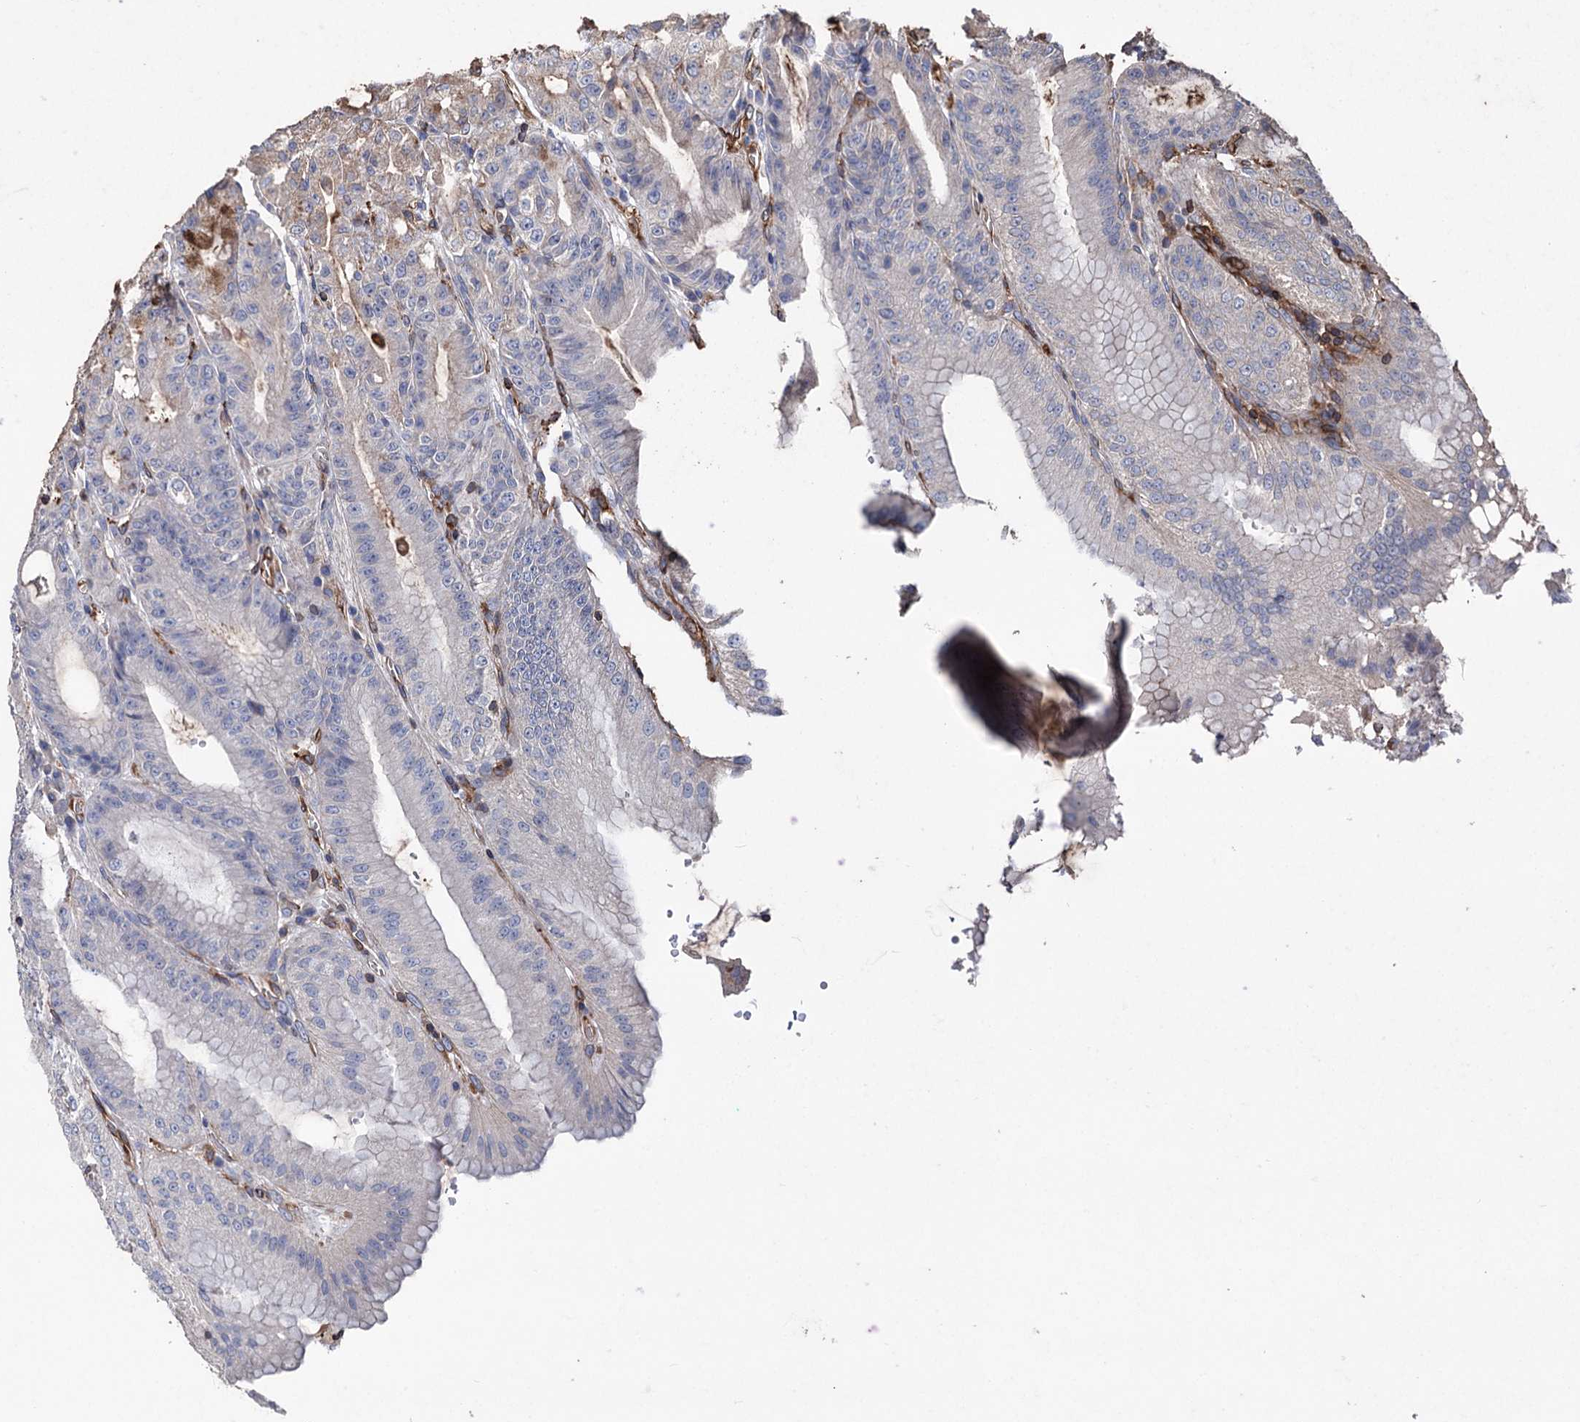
{"staining": {"intensity": "weak", "quantity": "25%-75%", "location": "cytoplasmic/membranous"}, "tissue": "stomach", "cell_type": "Glandular cells", "image_type": "normal", "snomed": [{"axis": "morphology", "description": "Normal tissue, NOS"}, {"axis": "topography", "description": "Stomach, upper"}, {"axis": "topography", "description": "Stomach, lower"}], "caption": "Protein staining of unremarkable stomach displays weak cytoplasmic/membranous staining in approximately 25%-75% of glandular cells.", "gene": "STING1", "patient": {"sex": "male", "age": 71}}